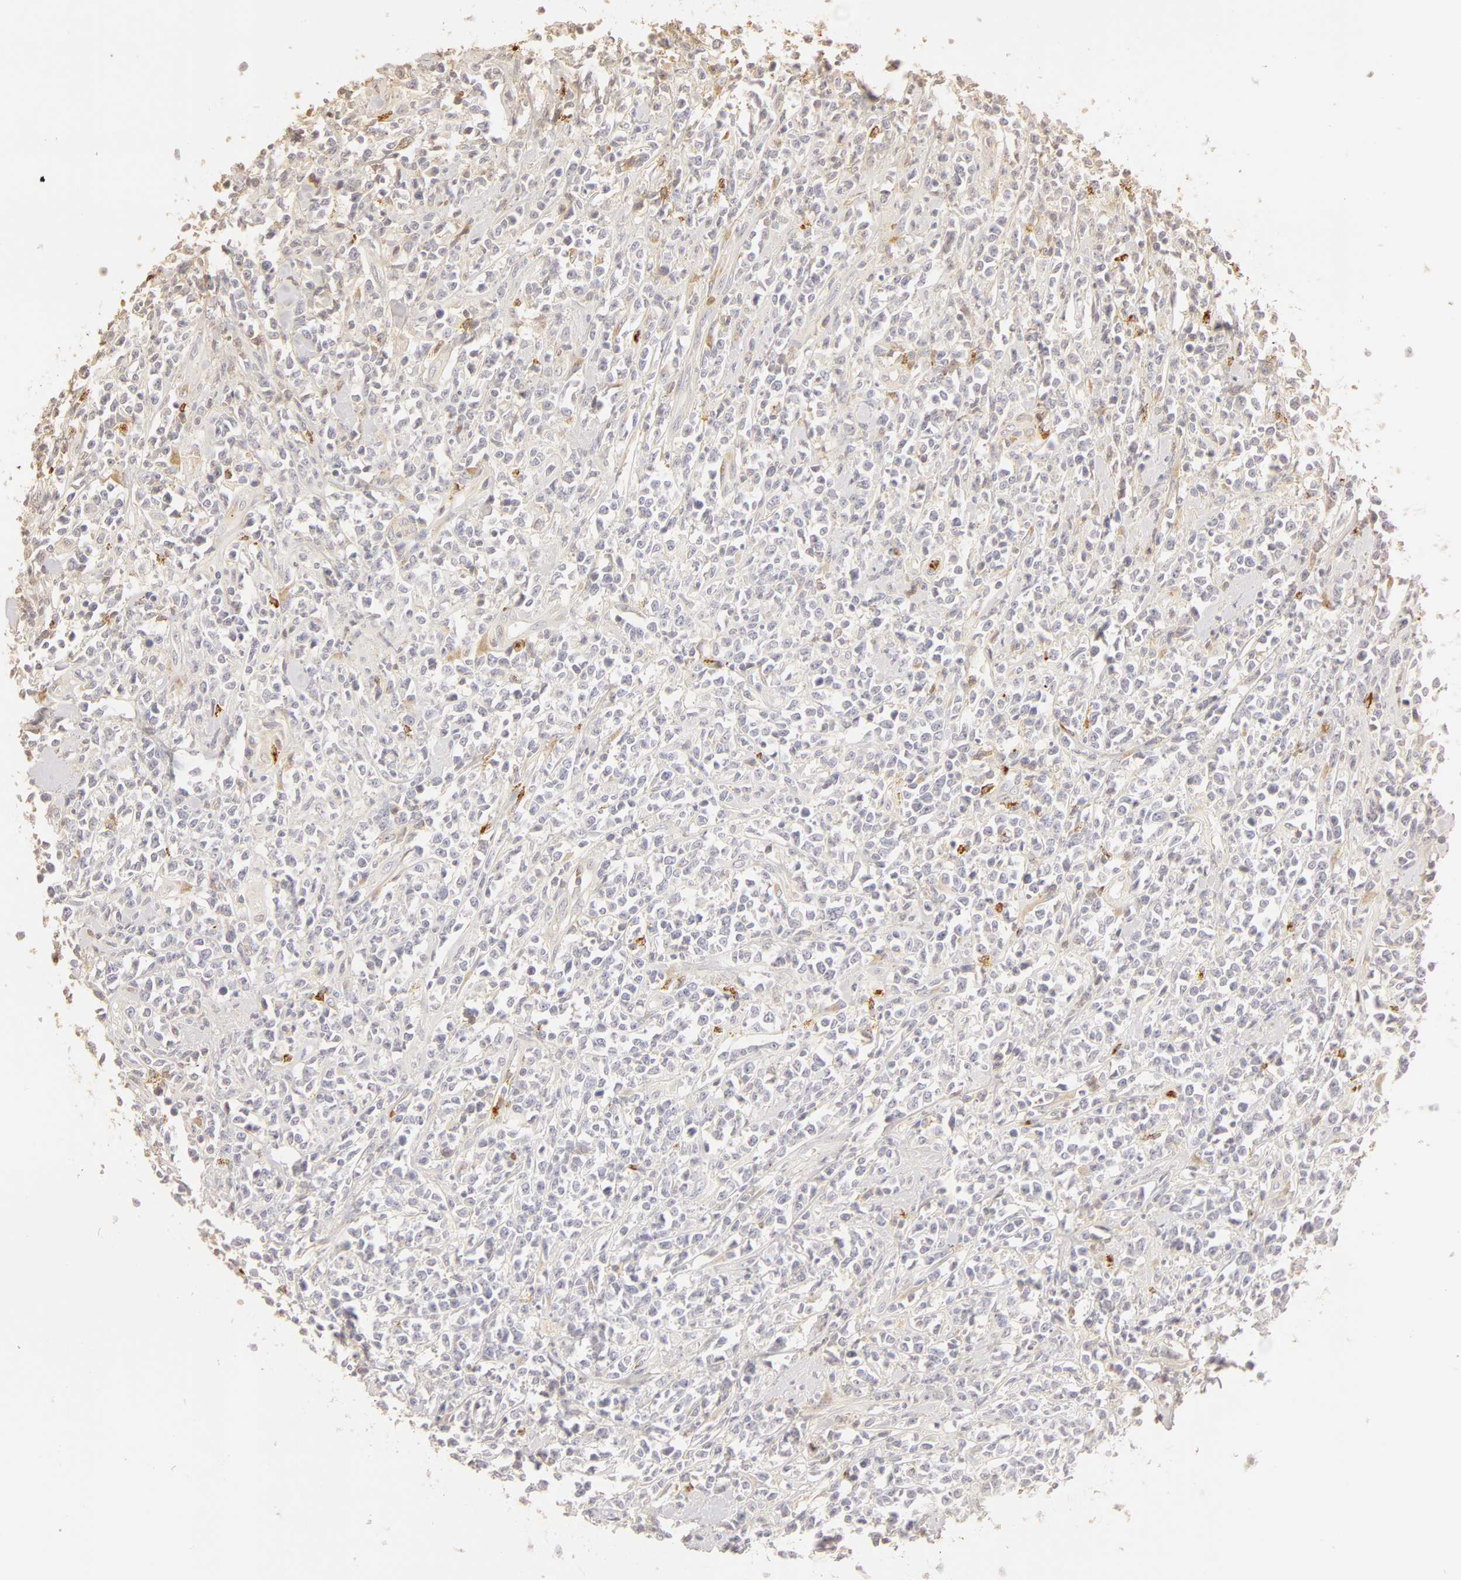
{"staining": {"intensity": "negative", "quantity": "none", "location": "none"}, "tissue": "lymphoma", "cell_type": "Tumor cells", "image_type": "cancer", "snomed": [{"axis": "morphology", "description": "Malignant lymphoma, non-Hodgkin's type, High grade"}, {"axis": "topography", "description": "Colon"}], "caption": "A photomicrograph of human lymphoma is negative for staining in tumor cells. (Brightfield microscopy of DAB (3,3'-diaminobenzidine) immunohistochemistry (IHC) at high magnification).", "gene": "C1R", "patient": {"sex": "male", "age": 82}}